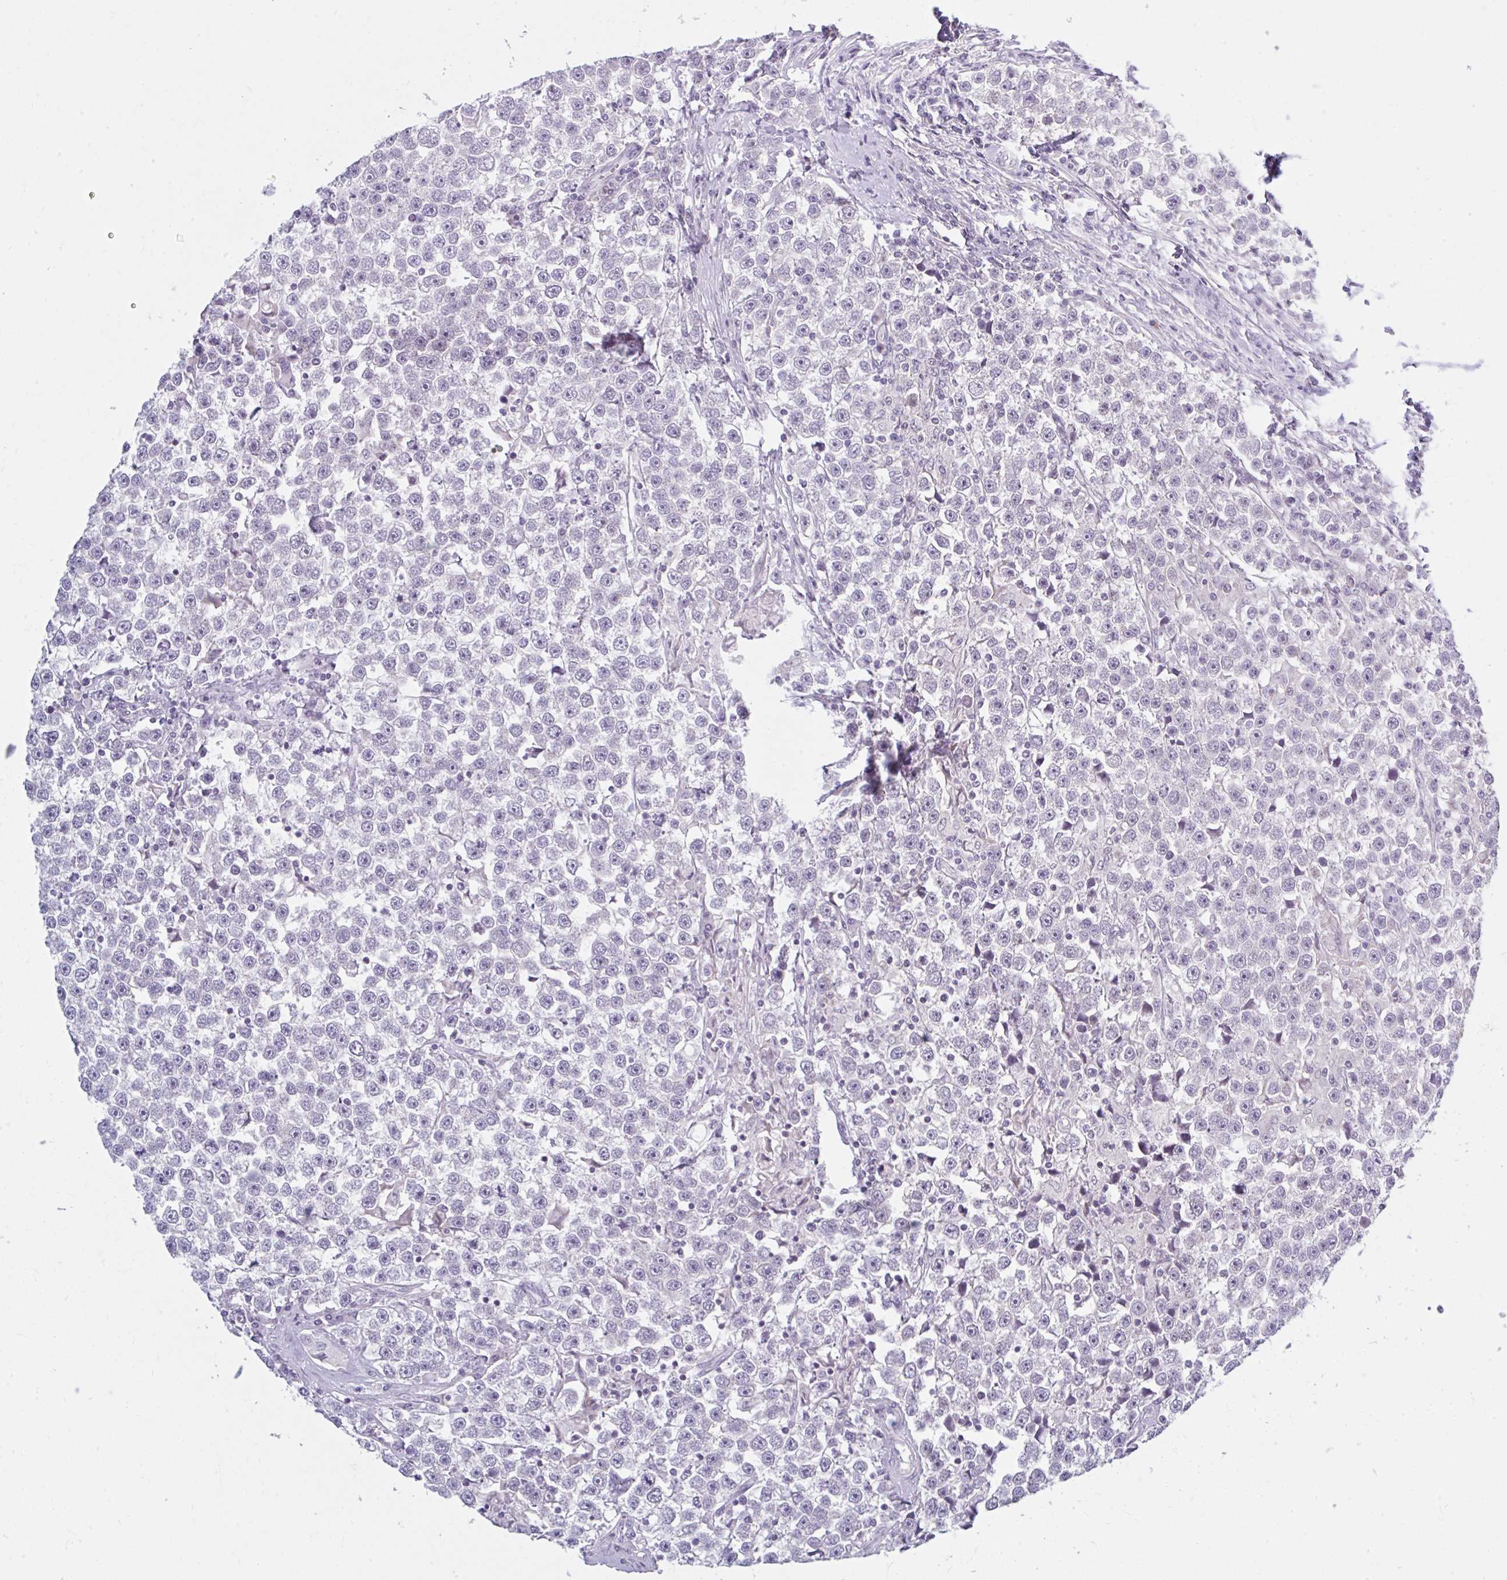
{"staining": {"intensity": "negative", "quantity": "none", "location": "none"}, "tissue": "testis cancer", "cell_type": "Tumor cells", "image_type": "cancer", "snomed": [{"axis": "morphology", "description": "Seminoma, NOS"}, {"axis": "topography", "description": "Testis"}], "caption": "Immunohistochemistry image of neoplastic tissue: human testis cancer stained with DAB (3,3'-diaminobenzidine) reveals no significant protein positivity in tumor cells.", "gene": "FAM153A", "patient": {"sex": "male", "age": 31}}